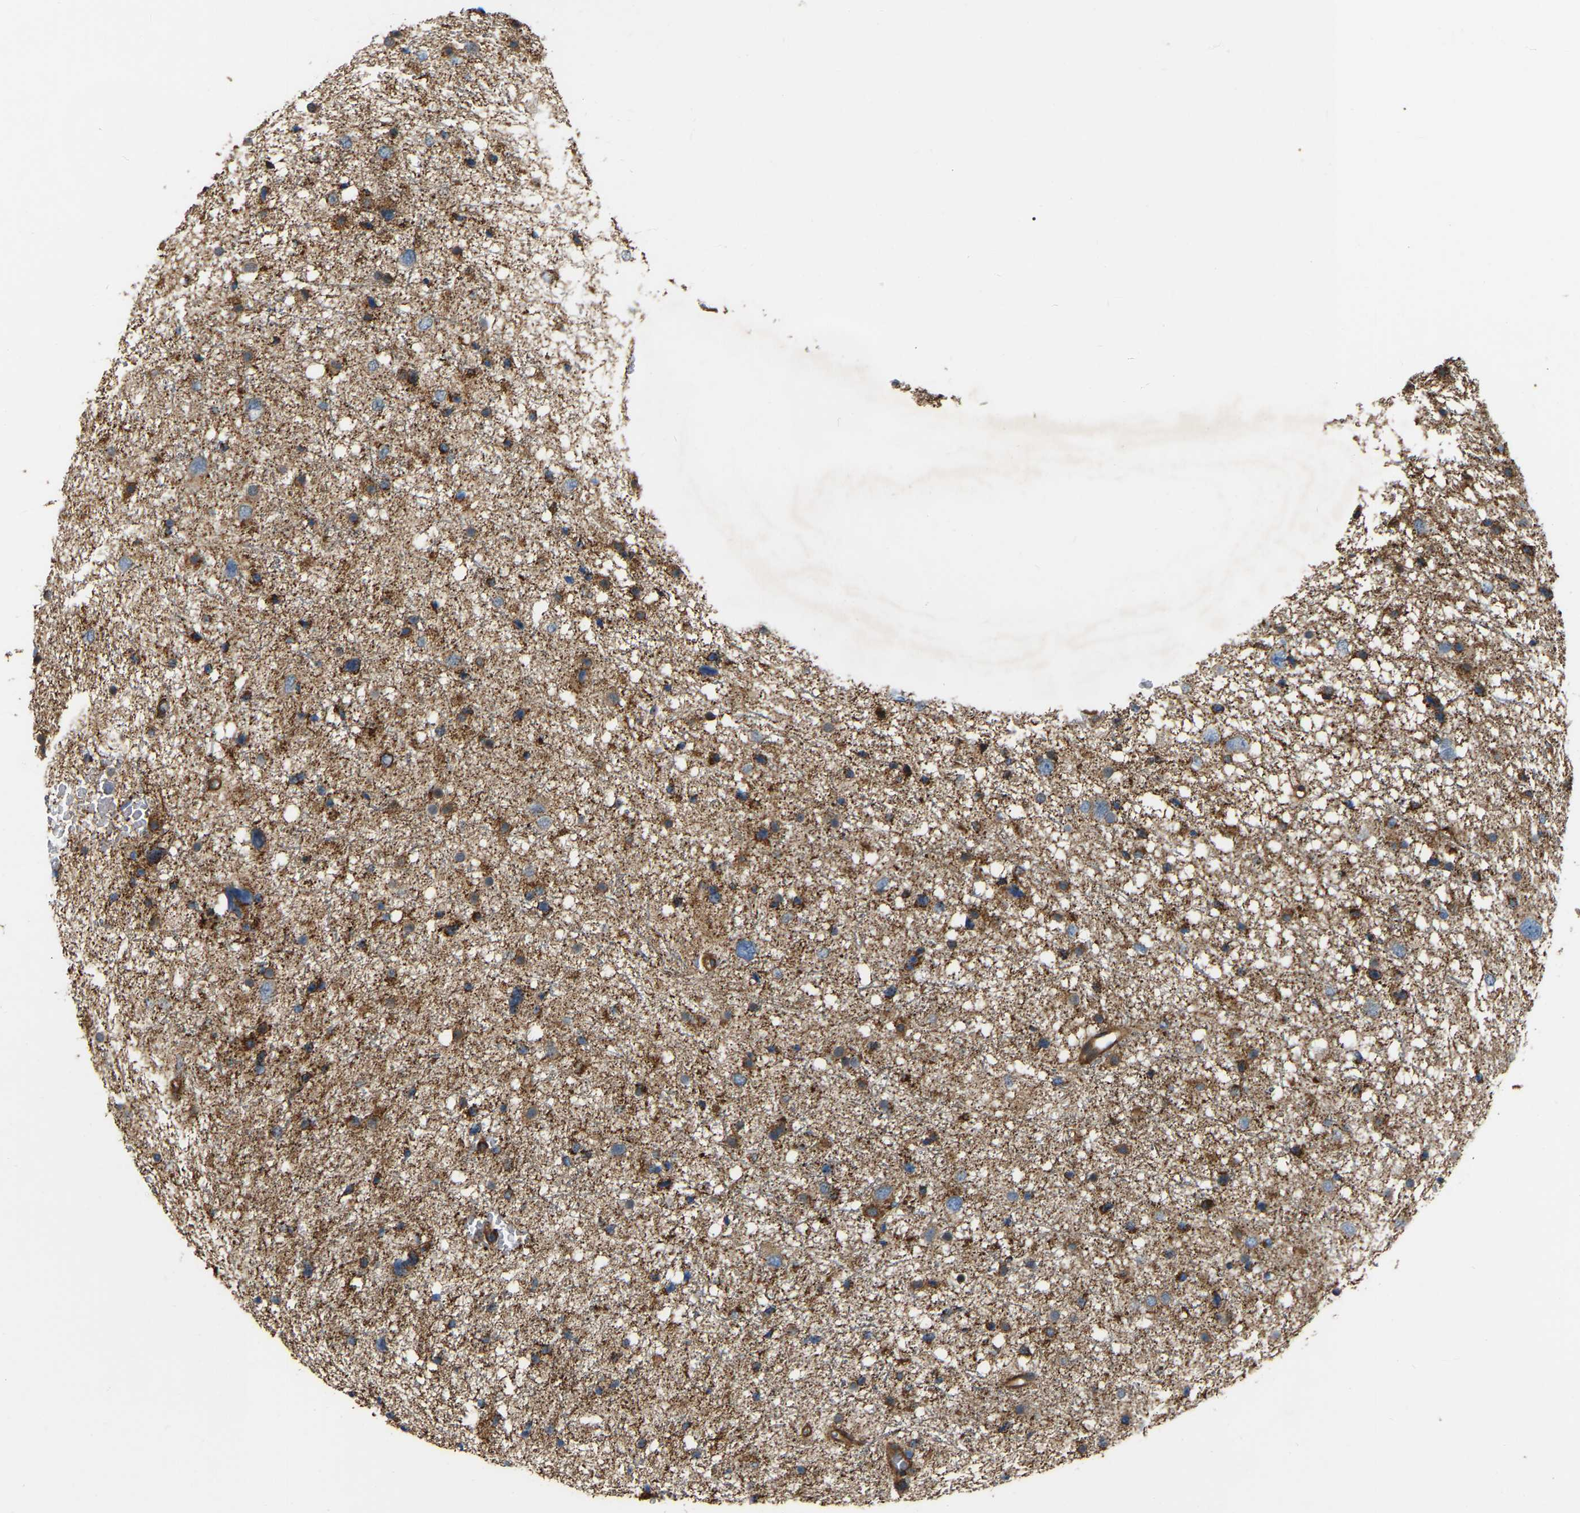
{"staining": {"intensity": "moderate", "quantity": ">75%", "location": "cytoplasmic/membranous"}, "tissue": "glioma", "cell_type": "Tumor cells", "image_type": "cancer", "snomed": [{"axis": "morphology", "description": "Glioma, malignant, Low grade"}, {"axis": "topography", "description": "Brain"}], "caption": "Immunohistochemistry staining of malignant glioma (low-grade), which reveals medium levels of moderate cytoplasmic/membranous expression in approximately >75% of tumor cells indicating moderate cytoplasmic/membranous protein positivity. The staining was performed using DAB (3,3'-diaminobenzidine) (brown) for protein detection and nuclei were counterstained in hematoxylin (blue).", "gene": "SAMD9L", "patient": {"sex": "female", "age": 37}}